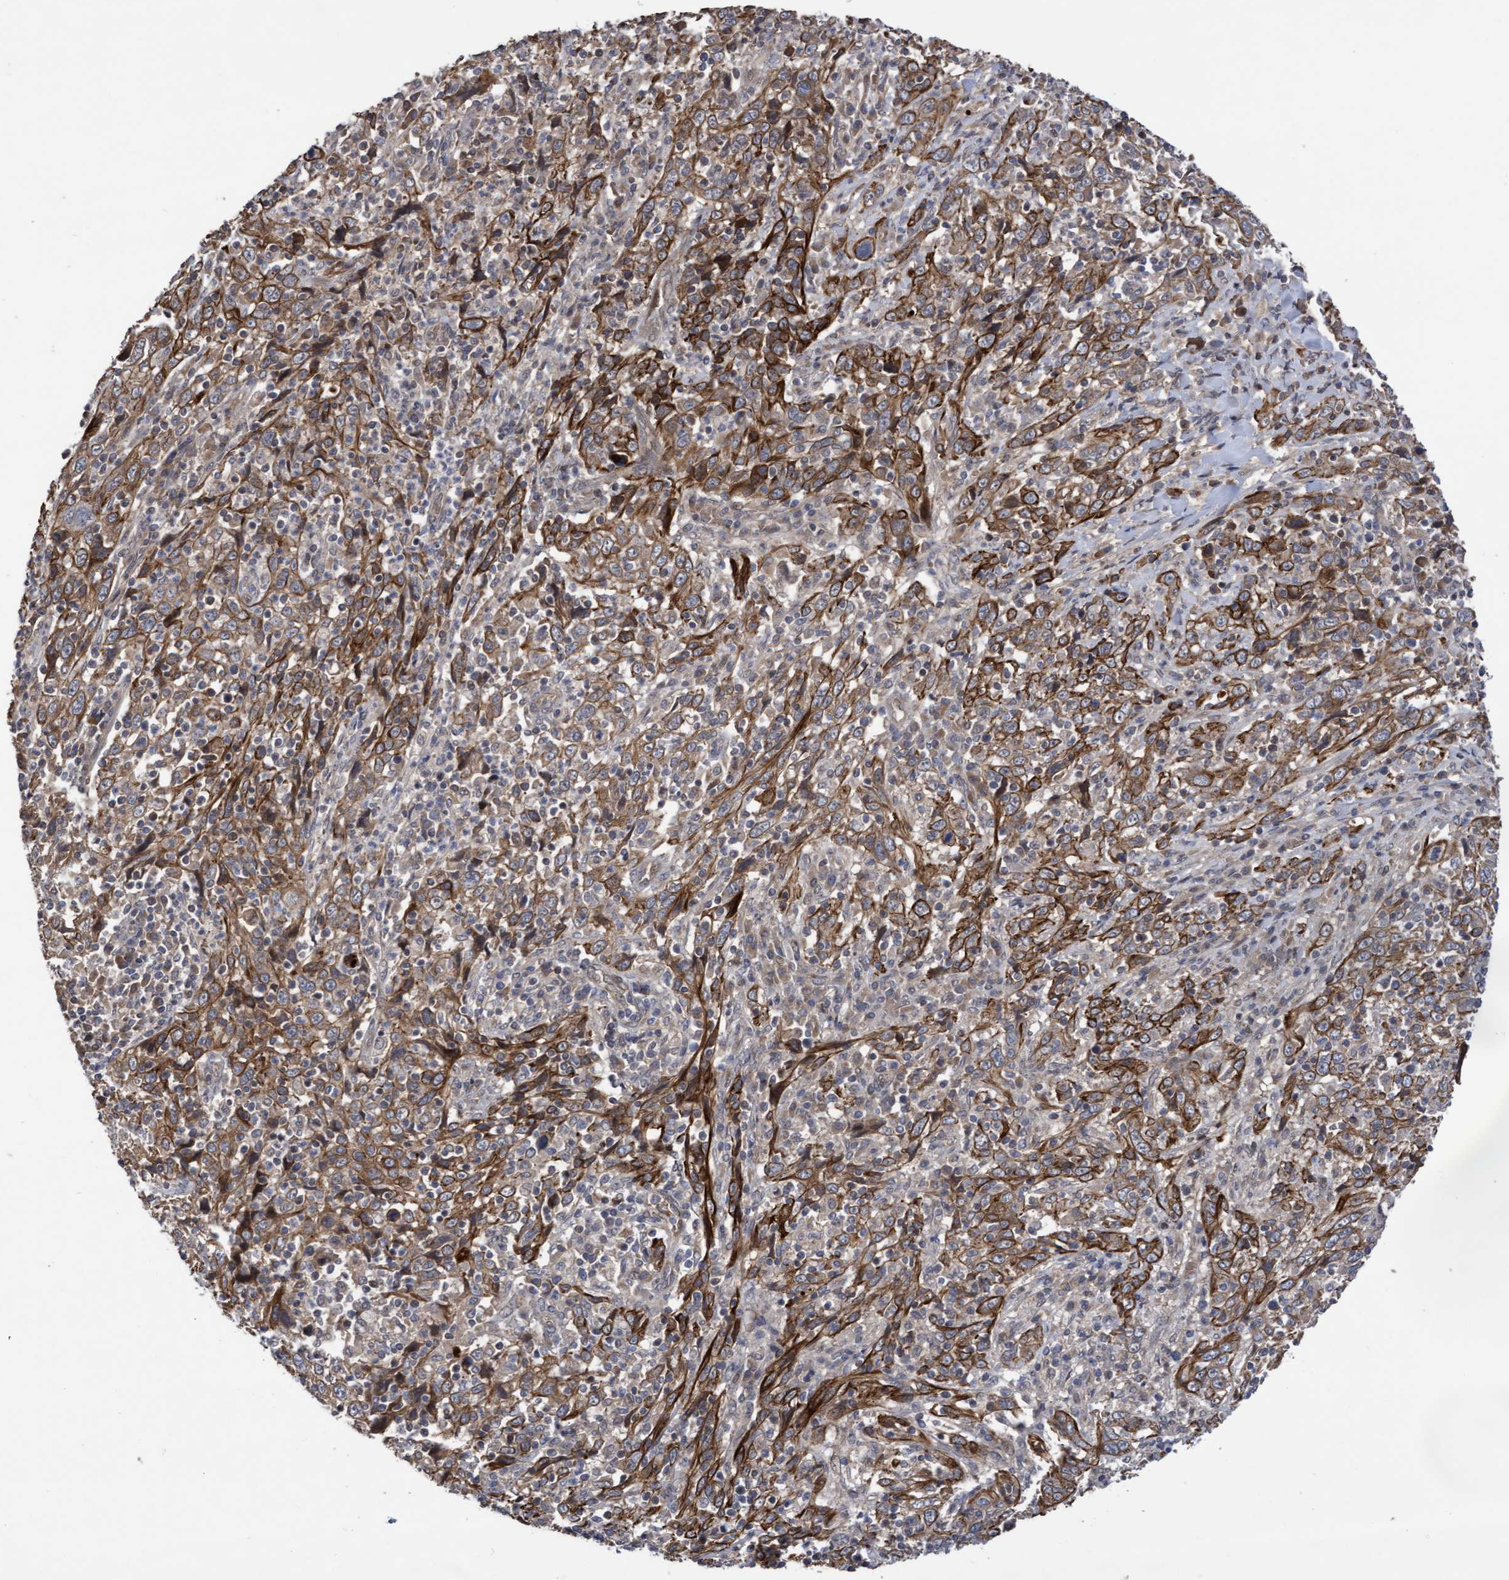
{"staining": {"intensity": "moderate", "quantity": ">75%", "location": "cytoplasmic/membranous"}, "tissue": "cervical cancer", "cell_type": "Tumor cells", "image_type": "cancer", "snomed": [{"axis": "morphology", "description": "Squamous cell carcinoma, NOS"}, {"axis": "topography", "description": "Cervix"}], "caption": "Cervical squamous cell carcinoma tissue demonstrates moderate cytoplasmic/membranous staining in about >75% of tumor cells The staining was performed using DAB to visualize the protein expression in brown, while the nuclei were stained in blue with hematoxylin (Magnification: 20x).", "gene": "COBL", "patient": {"sex": "female", "age": 46}}